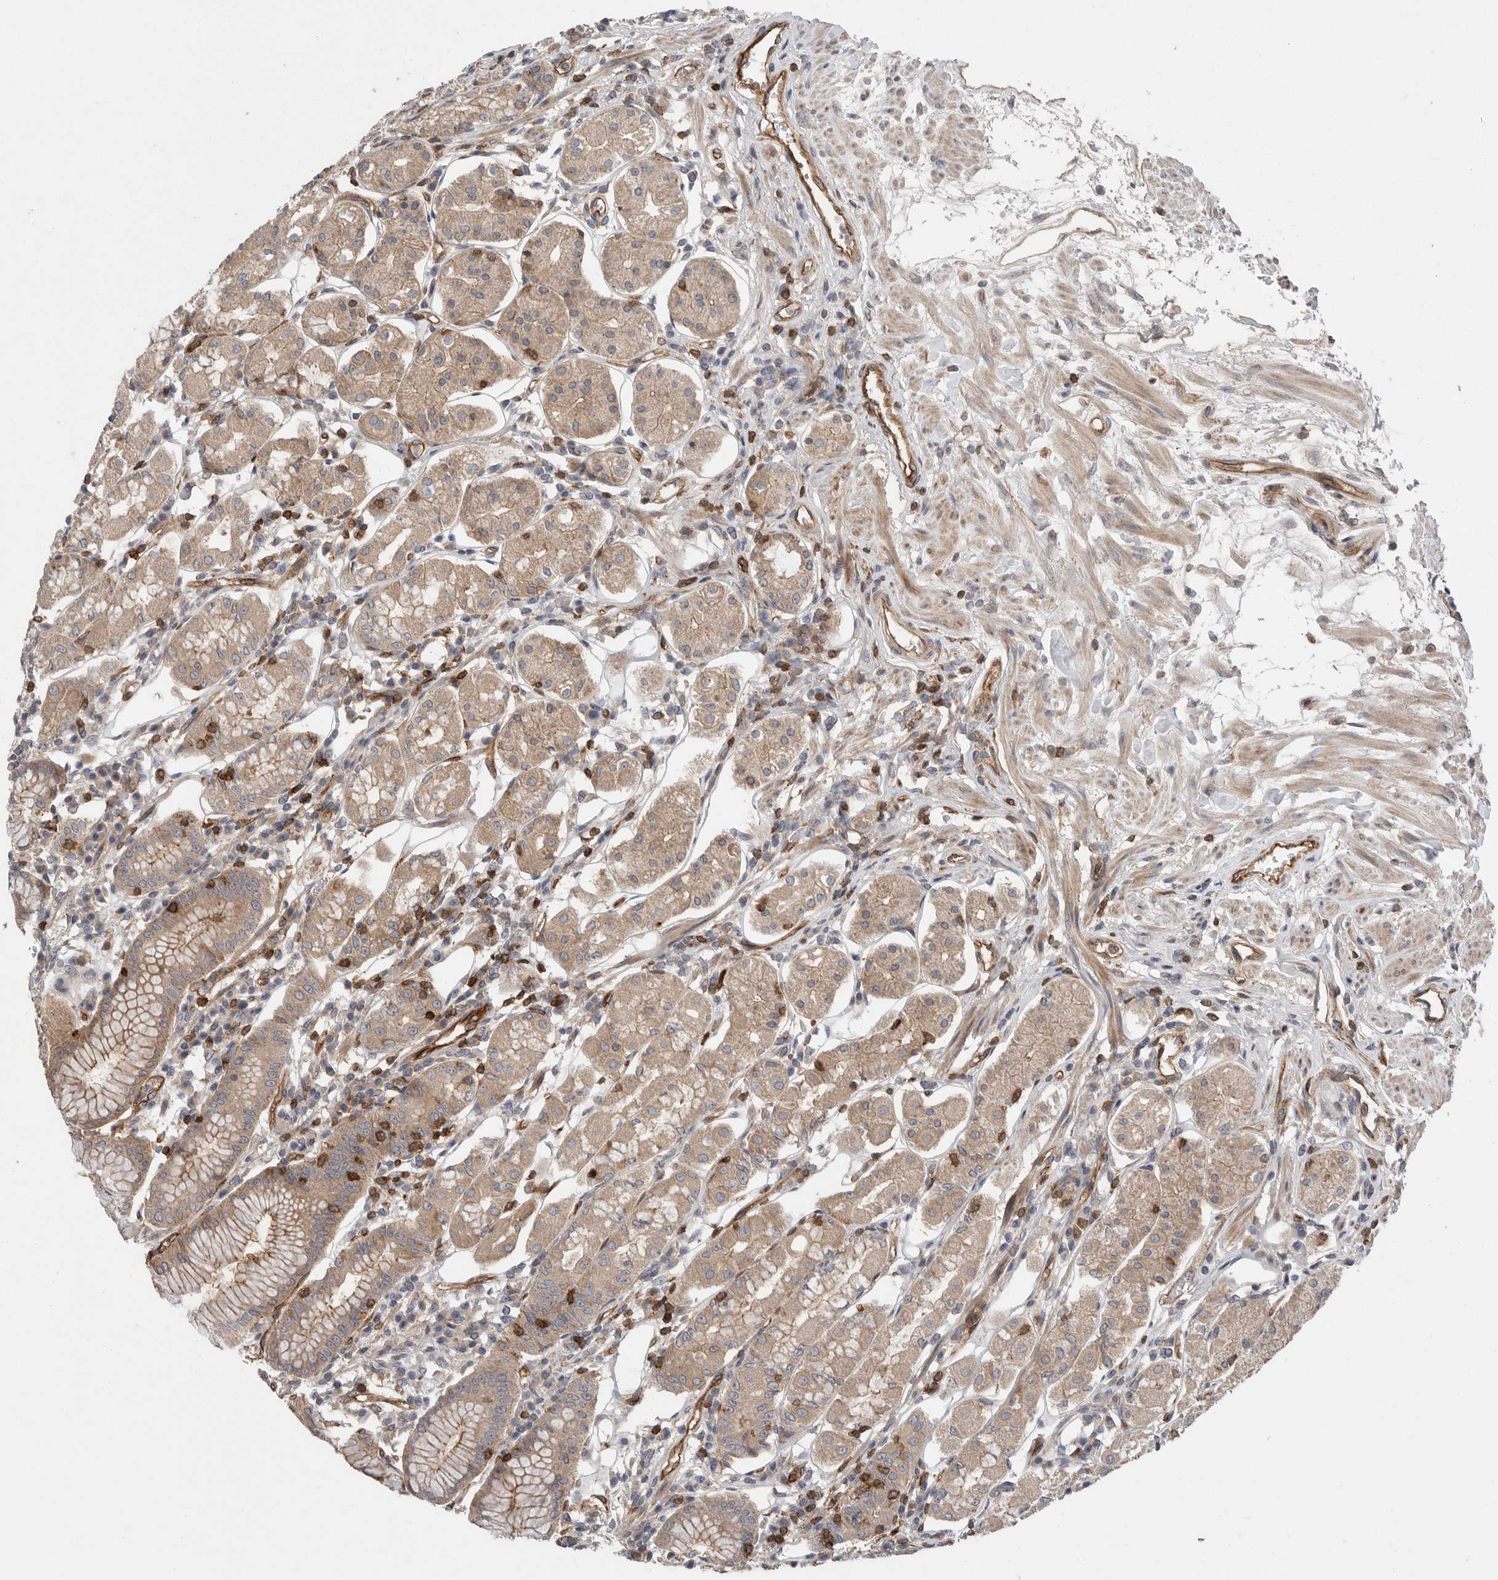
{"staining": {"intensity": "moderate", "quantity": ">75%", "location": "cytoplasmic/membranous"}, "tissue": "stomach", "cell_type": "Glandular cells", "image_type": "normal", "snomed": [{"axis": "morphology", "description": "Normal tissue, NOS"}, {"axis": "topography", "description": "Stomach"}, {"axis": "topography", "description": "Stomach, lower"}], "caption": "About >75% of glandular cells in unremarkable human stomach display moderate cytoplasmic/membranous protein expression as visualized by brown immunohistochemical staining.", "gene": "PRKCH", "patient": {"sex": "female", "age": 56}}